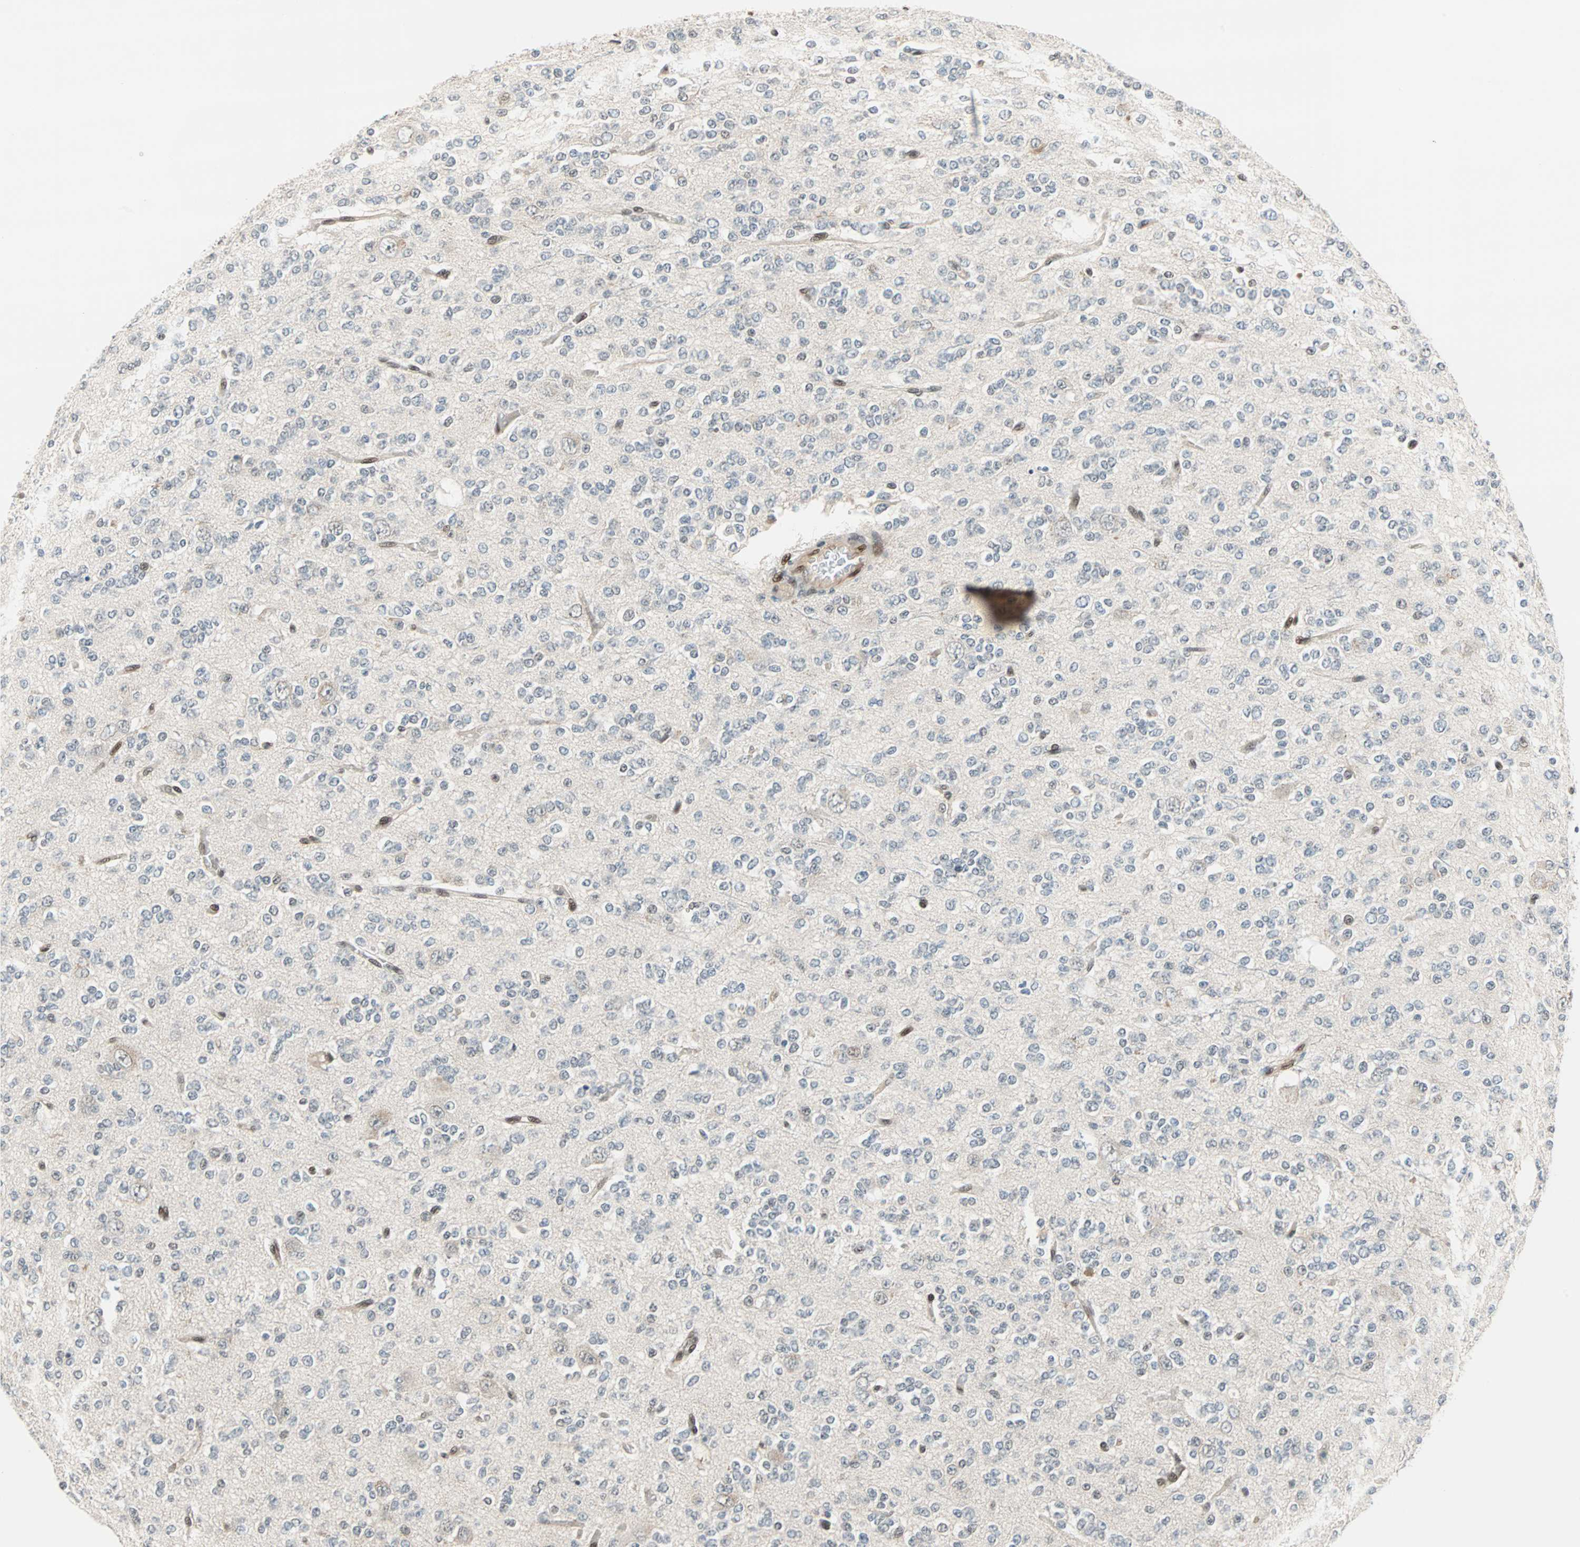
{"staining": {"intensity": "negative", "quantity": "none", "location": "none"}, "tissue": "glioma", "cell_type": "Tumor cells", "image_type": "cancer", "snomed": [{"axis": "morphology", "description": "Glioma, malignant, Low grade"}, {"axis": "topography", "description": "Brain"}], "caption": "Photomicrograph shows no protein staining in tumor cells of glioma tissue.", "gene": "WWTR1", "patient": {"sex": "male", "age": 38}}